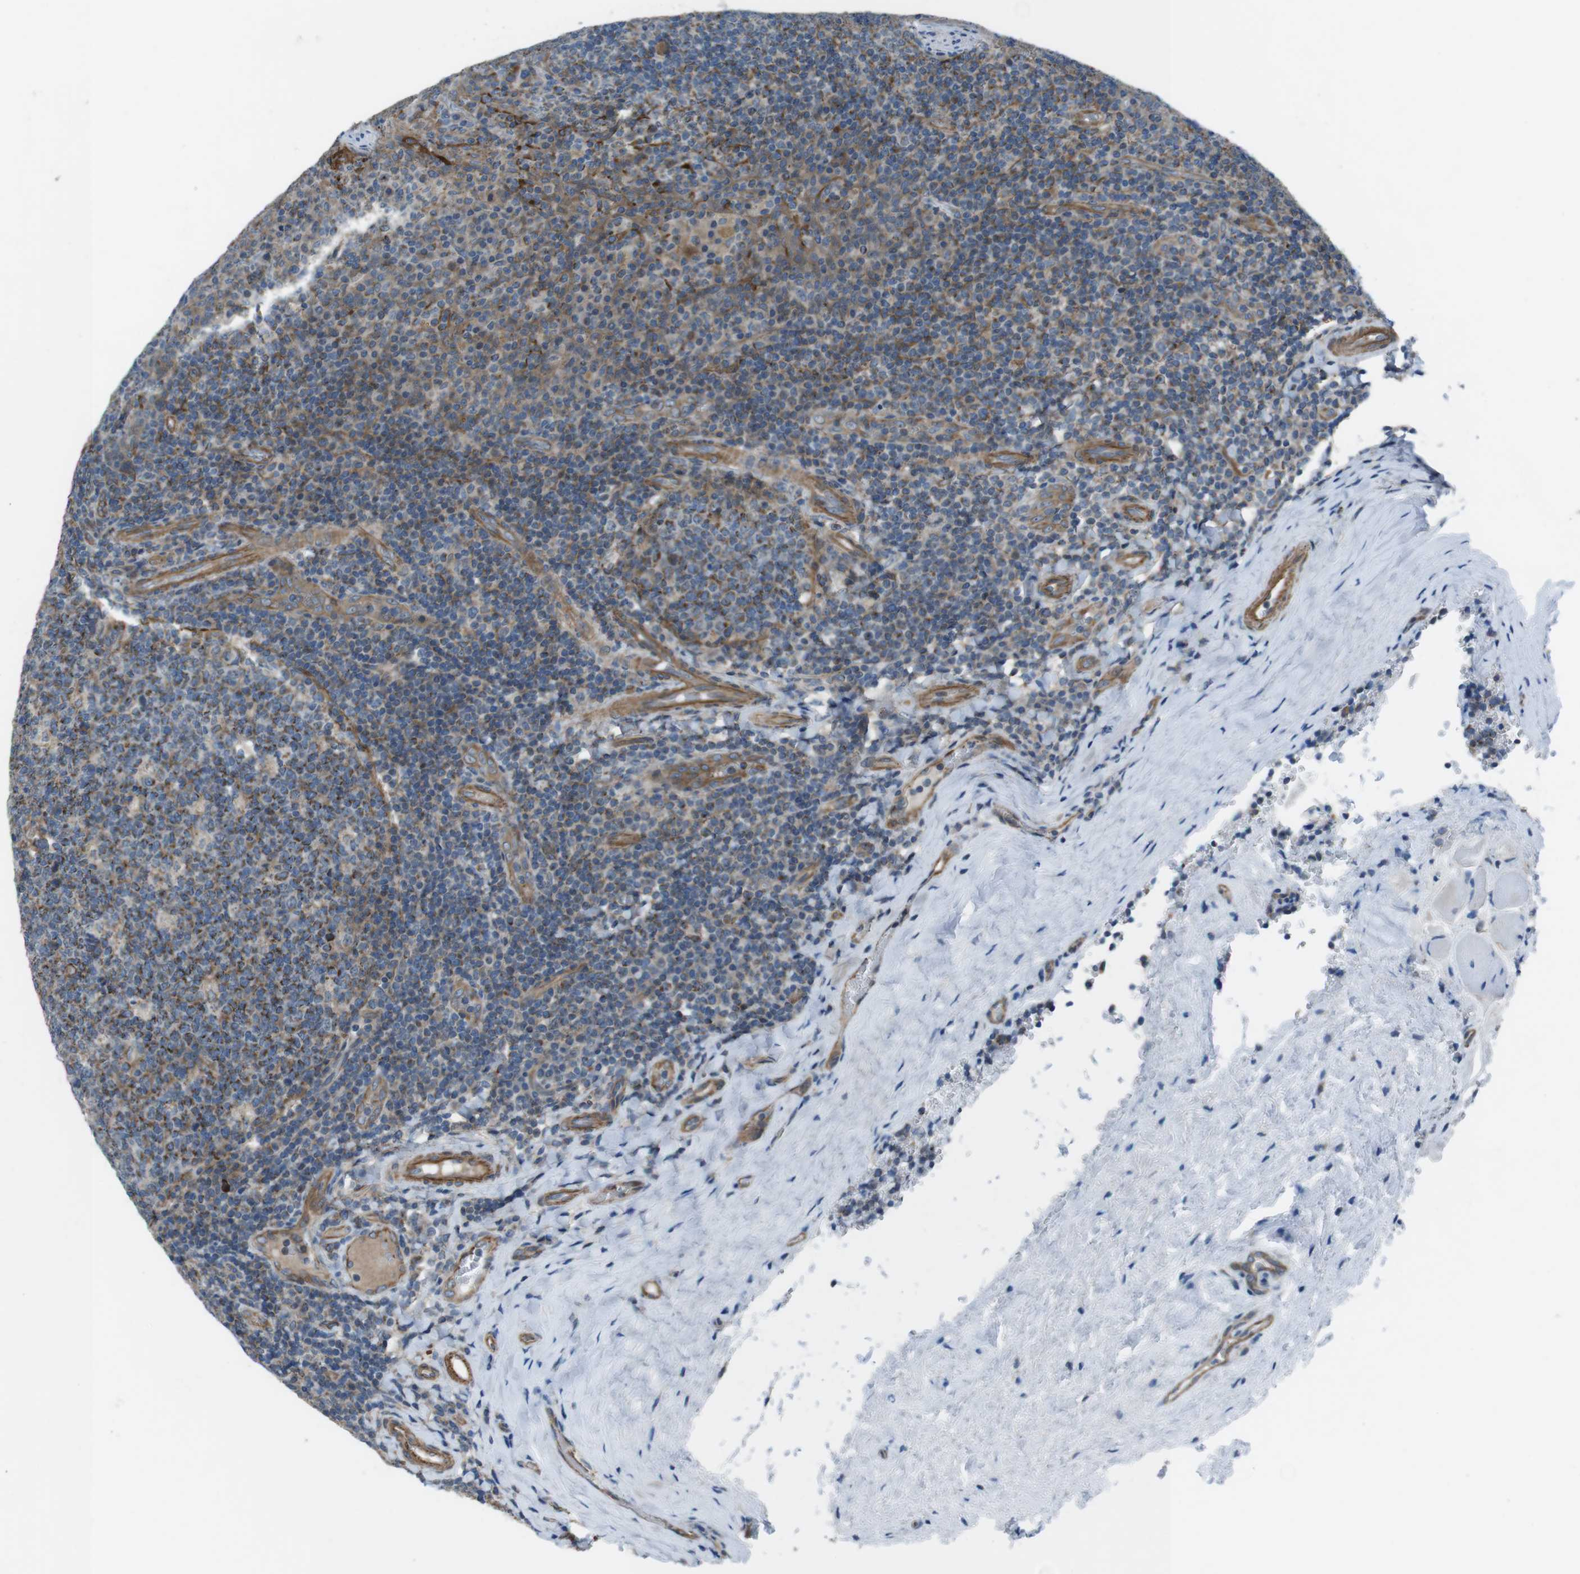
{"staining": {"intensity": "moderate", "quantity": "25%-75%", "location": "cytoplasmic/membranous"}, "tissue": "tonsil", "cell_type": "Germinal center cells", "image_type": "normal", "snomed": [{"axis": "morphology", "description": "Normal tissue, NOS"}, {"axis": "topography", "description": "Tonsil"}], "caption": "A histopathology image of human tonsil stained for a protein demonstrates moderate cytoplasmic/membranous brown staining in germinal center cells.", "gene": "FAM174B", "patient": {"sex": "male", "age": 17}}